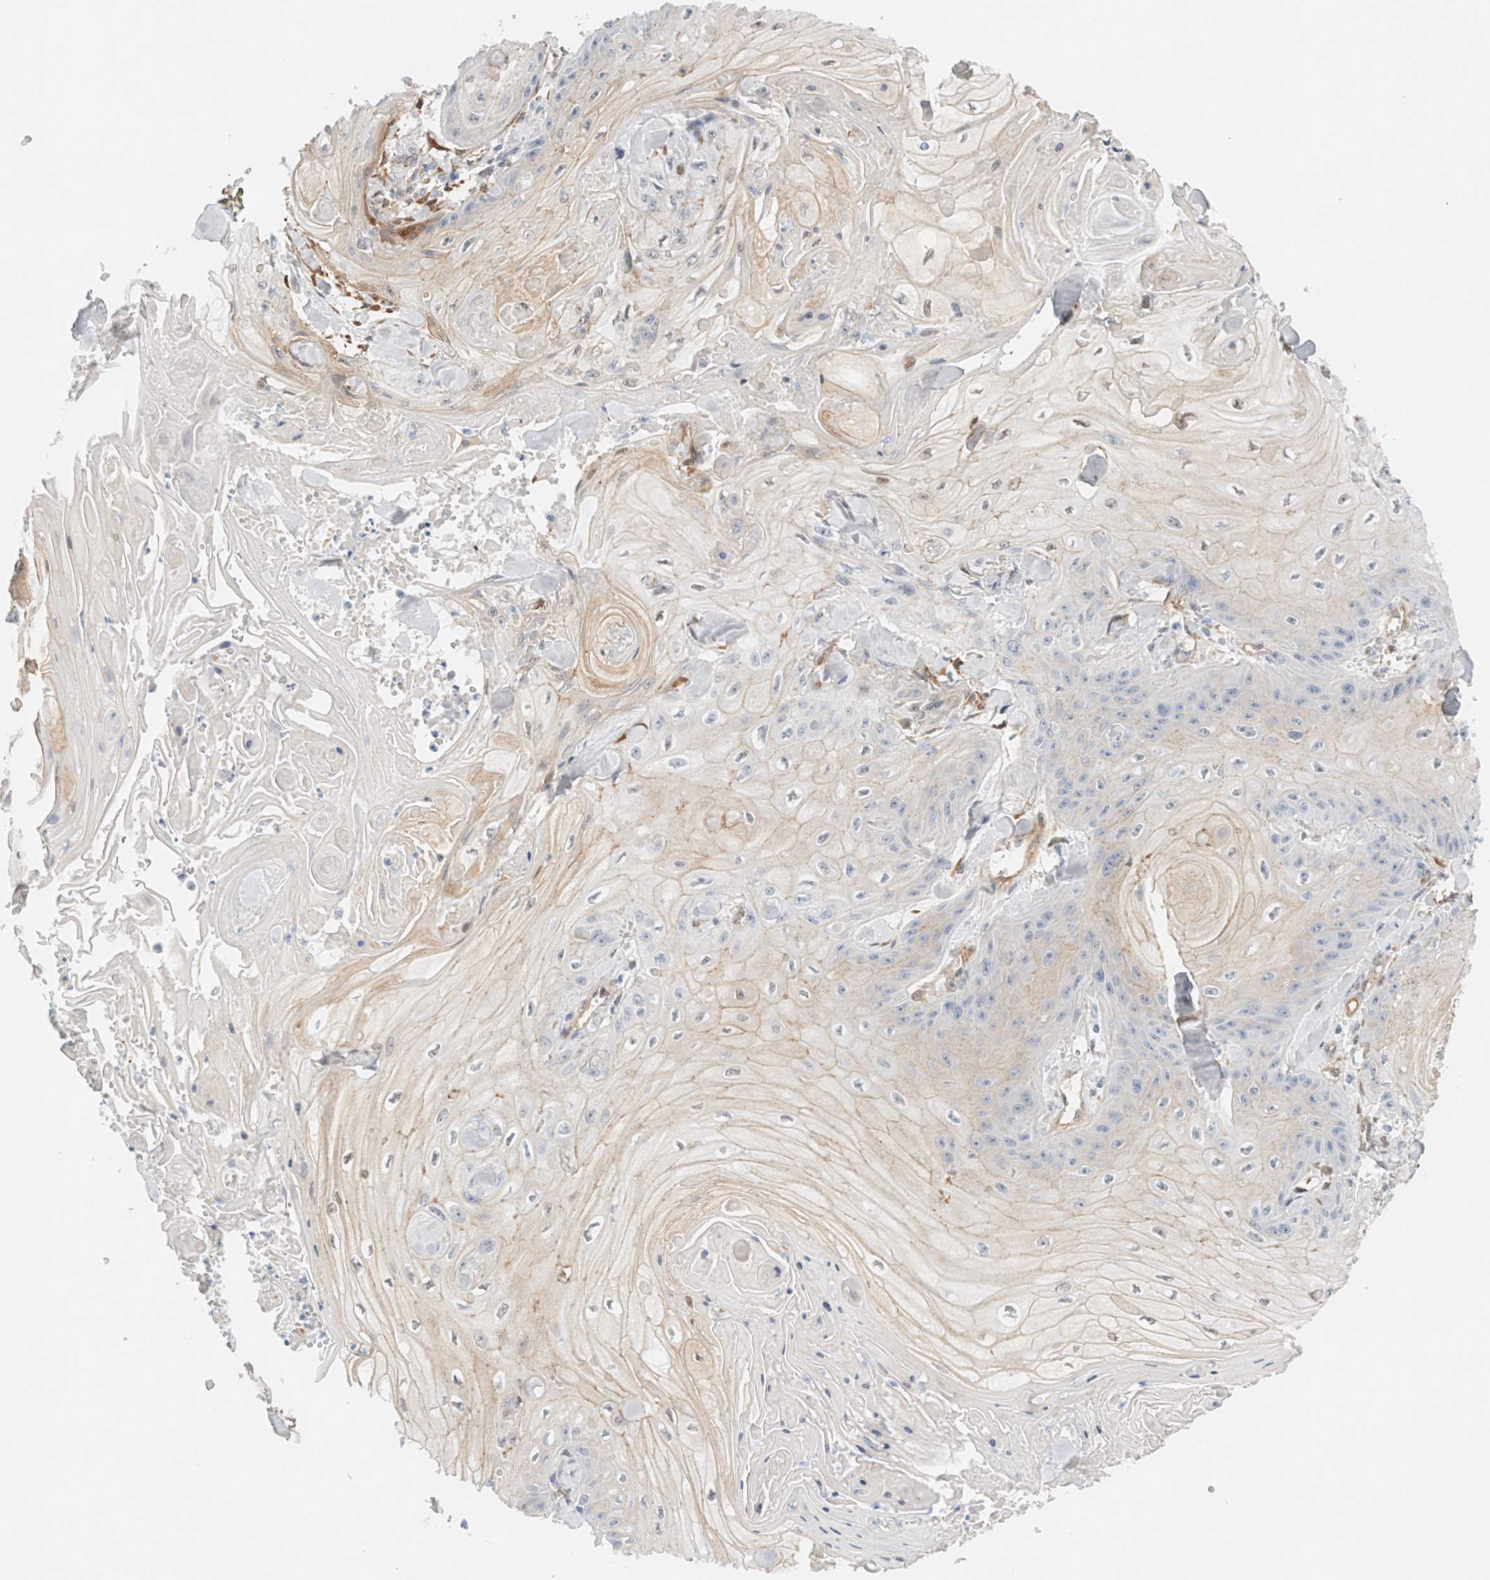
{"staining": {"intensity": "weak", "quantity": "<25%", "location": "cytoplasmic/membranous"}, "tissue": "skin cancer", "cell_type": "Tumor cells", "image_type": "cancer", "snomed": [{"axis": "morphology", "description": "Squamous cell carcinoma, NOS"}, {"axis": "topography", "description": "Skin"}], "caption": "High magnification brightfield microscopy of skin cancer (squamous cell carcinoma) stained with DAB (brown) and counterstained with hematoxylin (blue): tumor cells show no significant positivity.", "gene": "LMCD1", "patient": {"sex": "male", "age": 74}}